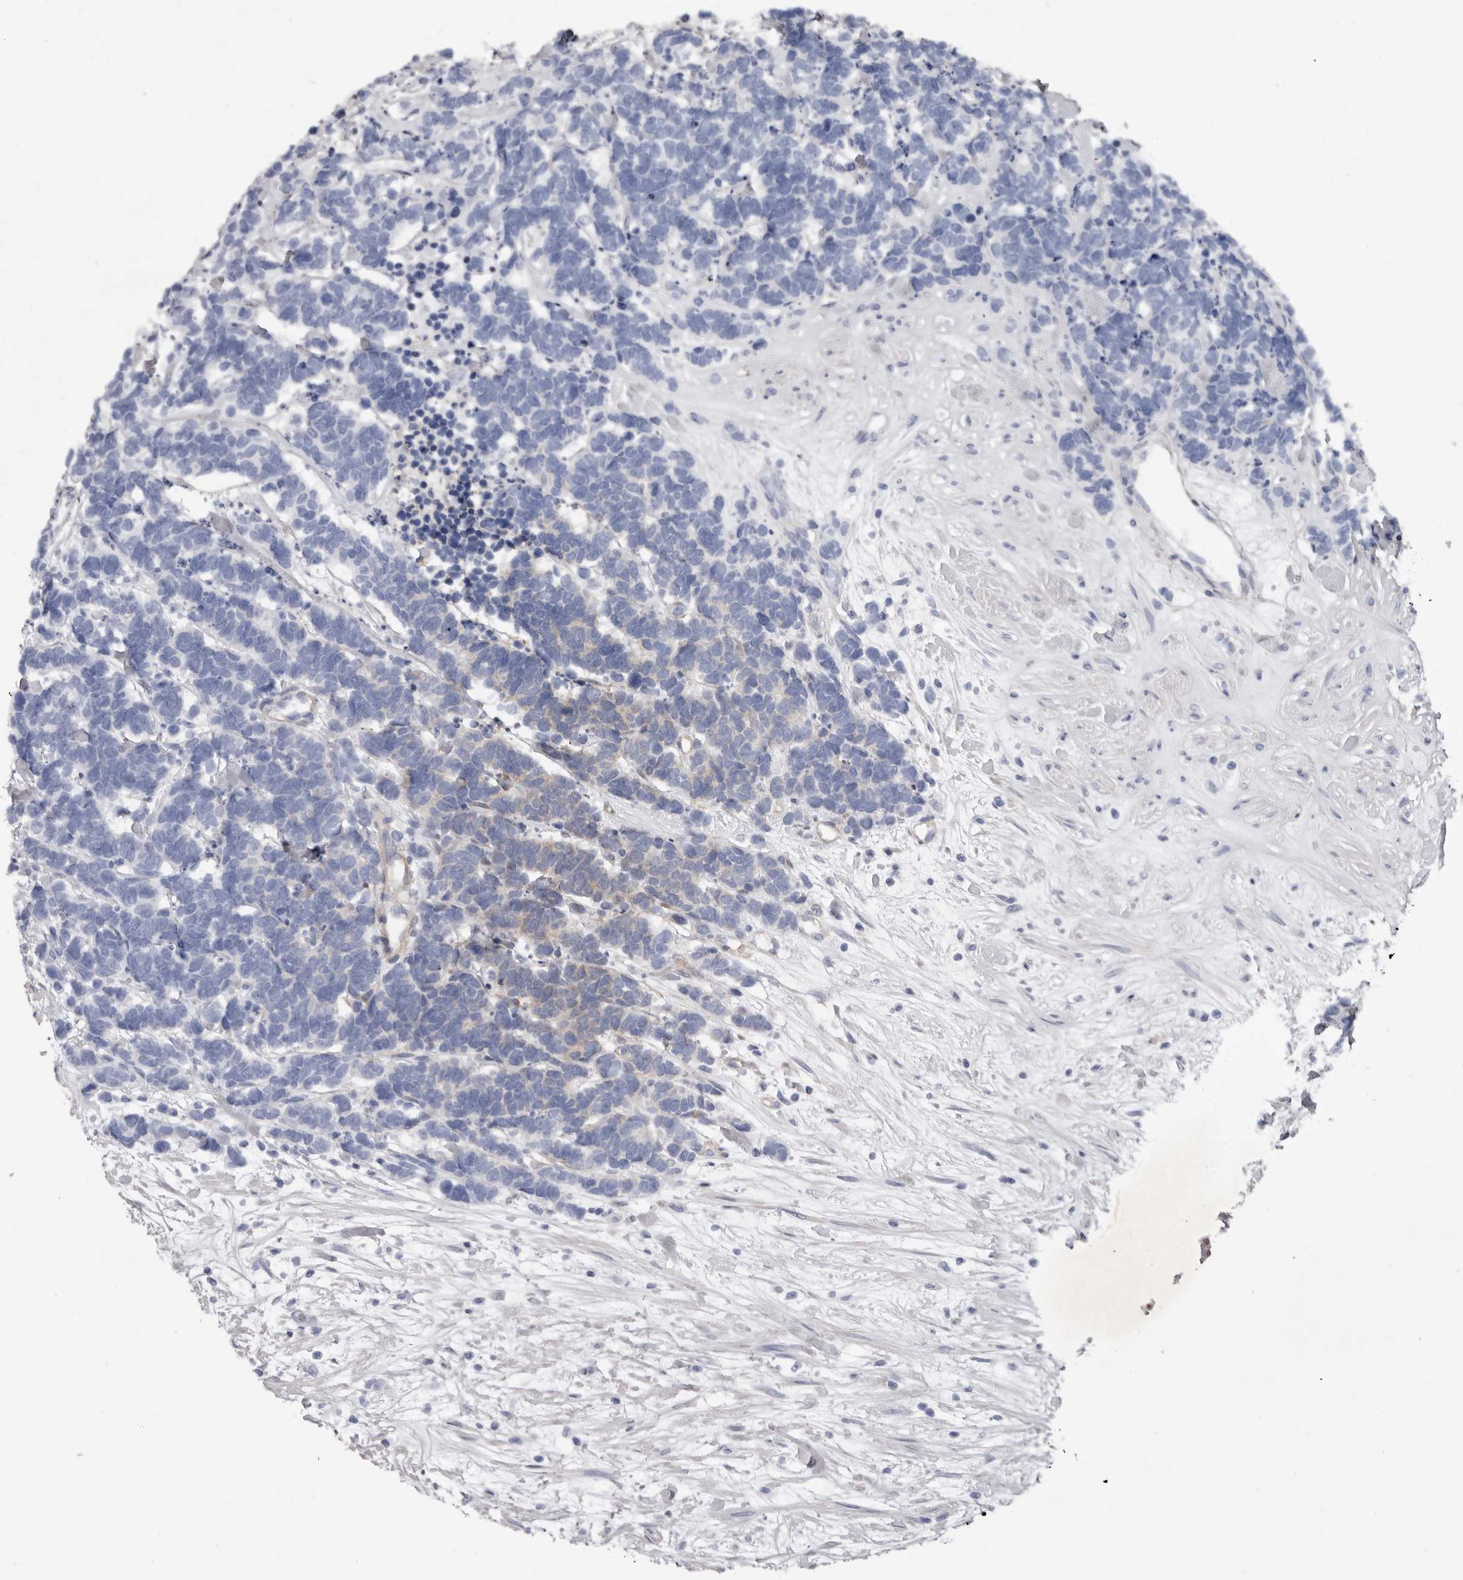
{"staining": {"intensity": "negative", "quantity": "none", "location": "none"}, "tissue": "carcinoid", "cell_type": "Tumor cells", "image_type": "cancer", "snomed": [{"axis": "morphology", "description": "Carcinoma, NOS"}, {"axis": "morphology", "description": "Carcinoid, malignant, NOS"}, {"axis": "topography", "description": "Urinary bladder"}], "caption": "The photomicrograph displays no significant expression in tumor cells of carcinoid (malignant).", "gene": "ADAMTS2", "patient": {"sex": "male", "age": 57}}